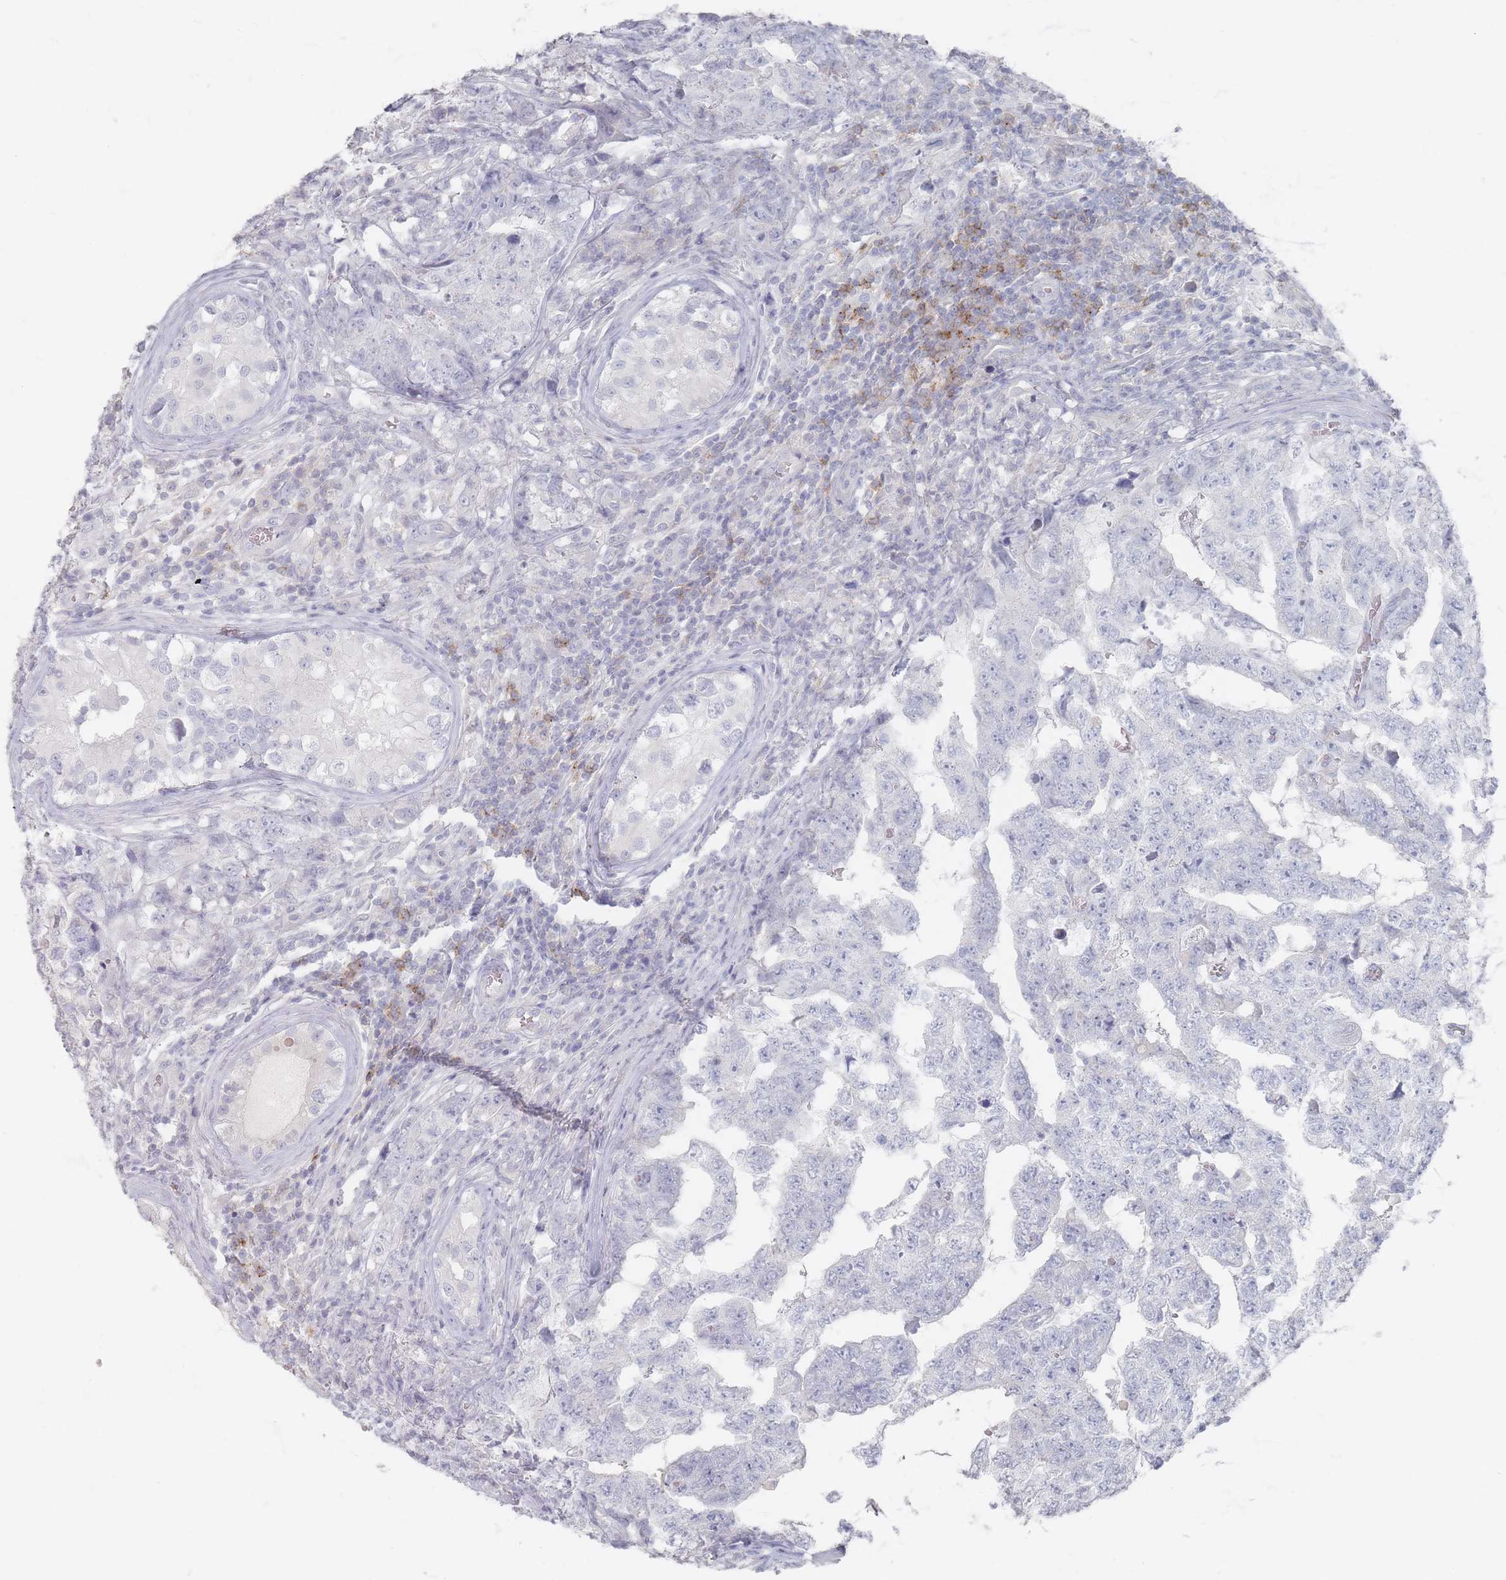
{"staining": {"intensity": "negative", "quantity": "none", "location": "none"}, "tissue": "testis cancer", "cell_type": "Tumor cells", "image_type": "cancer", "snomed": [{"axis": "morphology", "description": "Carcinoma, Embryonal, NOS"}, {"axis": "topography", "description": "Testis"}], "caption": "Human embryonal carcinoma (testis) stained for a protein using immunohistochemistry (IHC) demonstrates no expression in tumor cells.", "gene": "CD37", "patient": {"sex": "male", "age": 25}}